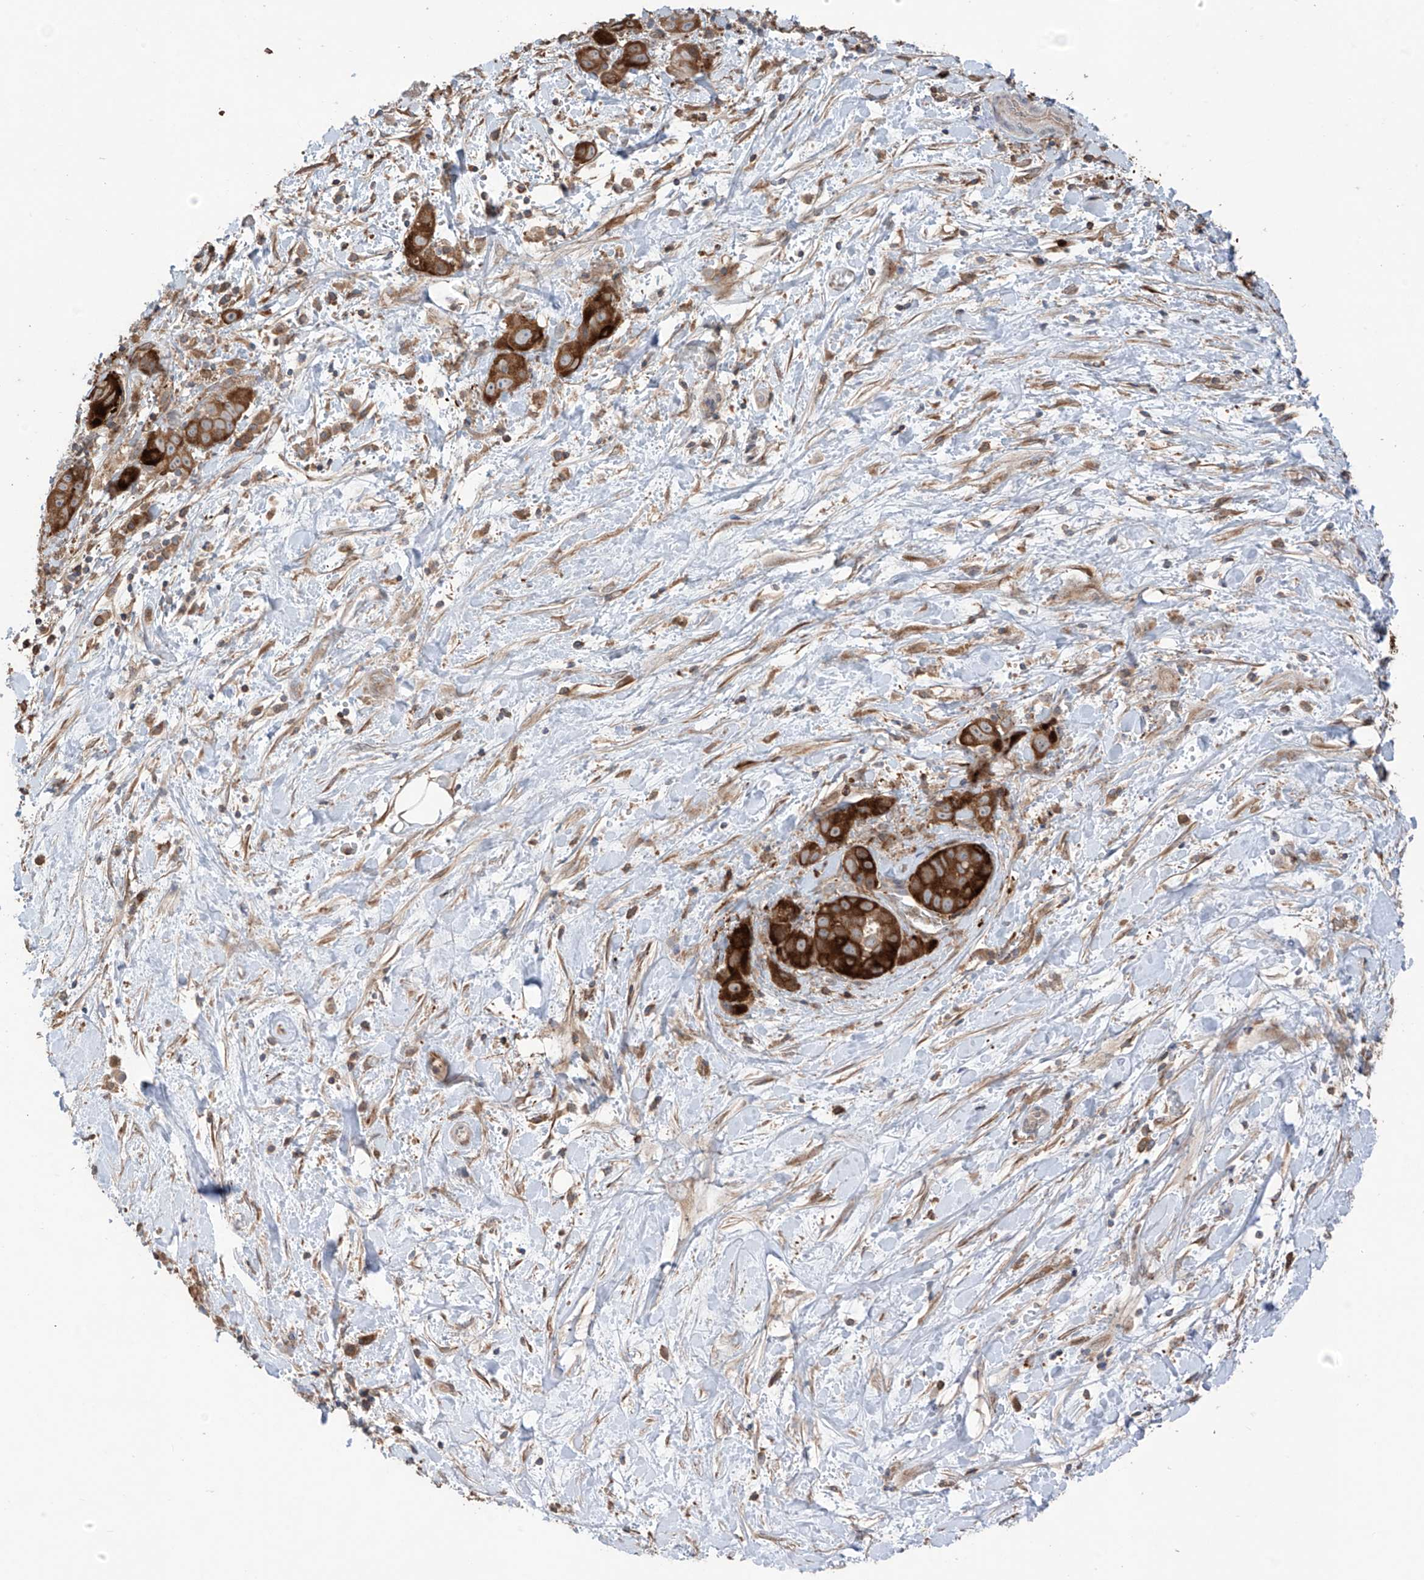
{"staining": {"intensity": "strong", "quantity": ">75%", "location": "cytoplasmic/membranous"}, "tissue": "liver cancer", "cell_type": "Tumor cells", "image_type": "cancer", "snomed": [{"axis": "morphology", "description": "Cholangiocarcinoma"}, {"axis": "topography", "description": "Liver"}], "caption": "A high amount of strong cytoplasmic/membranous positivity is present in approximately >75% of tumor cells in cholangiocarcinoma (liver) tissue. (DAB (3,3'-diaminobenzidine) = brown stain, brightfield microscopy at high magnification).", "gene": "SAMD3", "patient": {"sex": "female", "age": 52}}